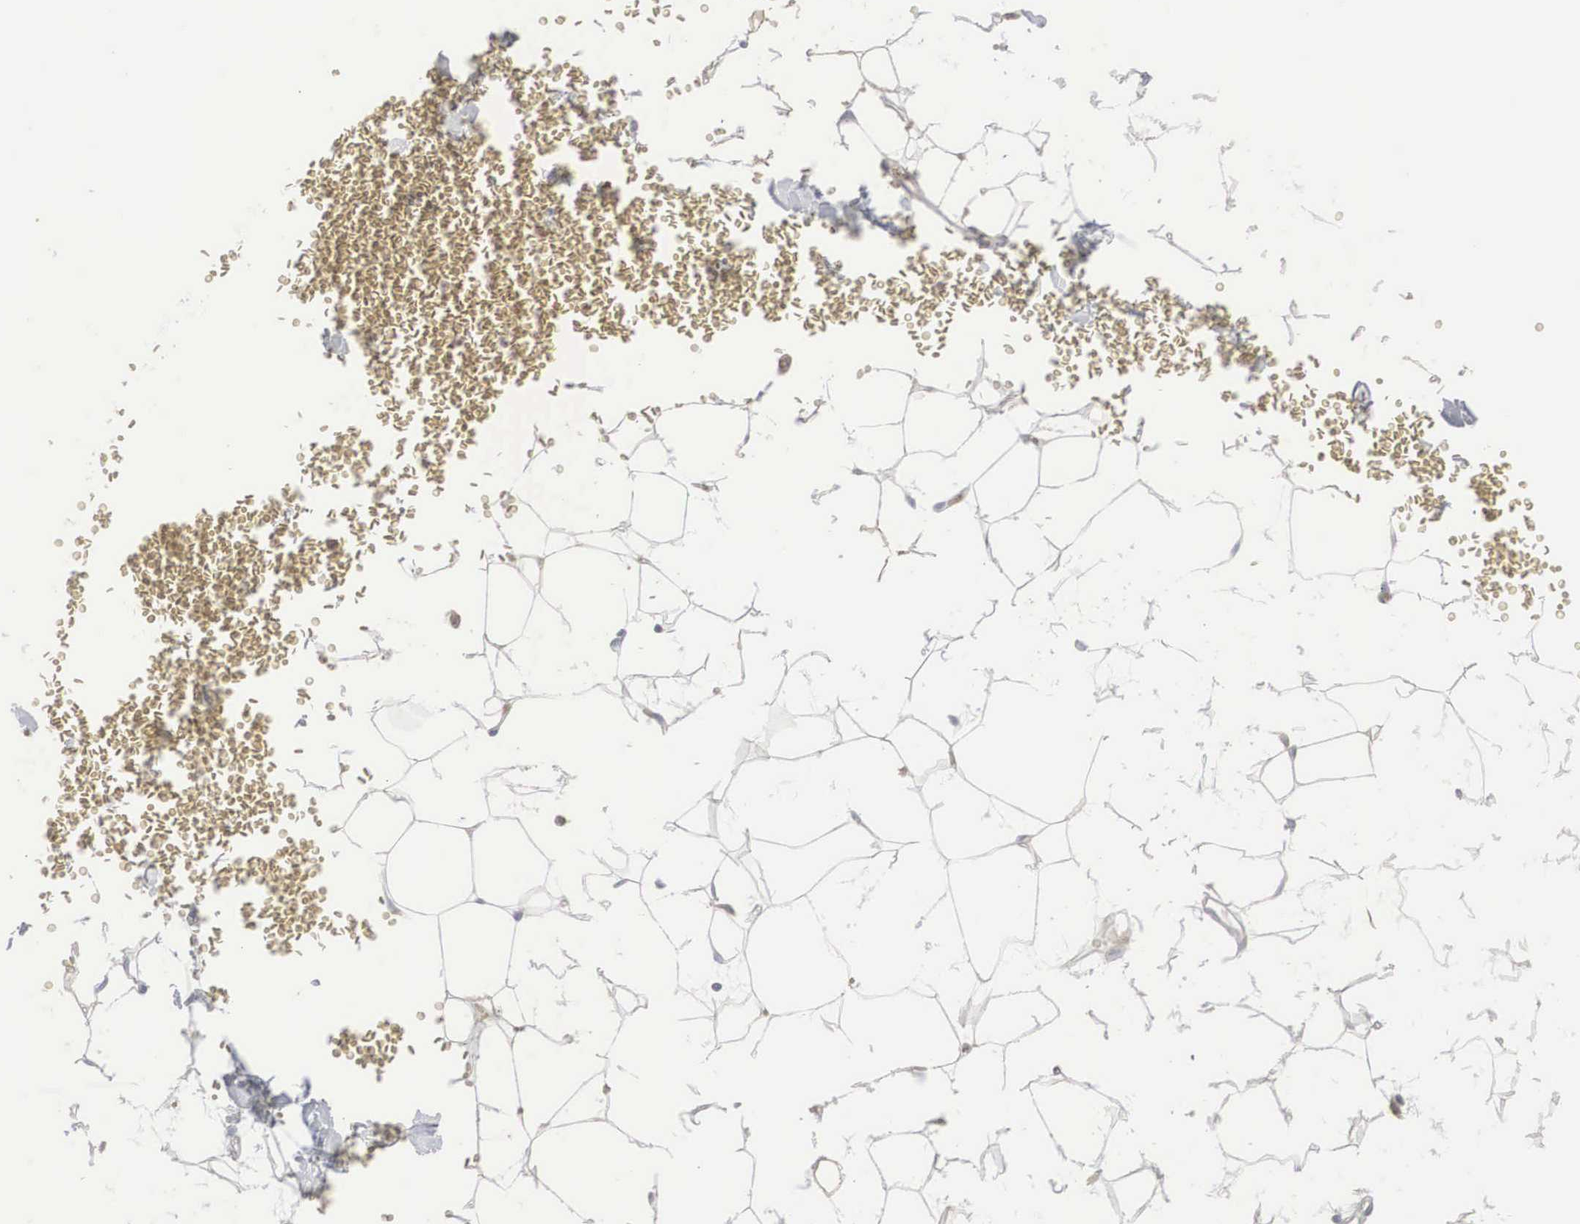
{"staining": {"intensity": "negative", "quantity": "none", "location": "none"}, "tissue": "adipose tissue", "cell_type": "Adipocytes", "image_type": "normal", "snomed": [{"axis": "morphology", "description": "Normal tissue, NOS"}, {"axis": "morphology", "description": "Inflammation, NOS"}, {"axis": "topography", "description": "Lymph node"}, {"axis": "topography", "description": "Peripheral nerve tissue"}], "caption": "Image shows no significant protein expression in adipocytes of normal adipose tissue. (DAB IHC, high magnification).", "gene": "CTAGE15", "patient": {"sex": "male", "age": 52}}